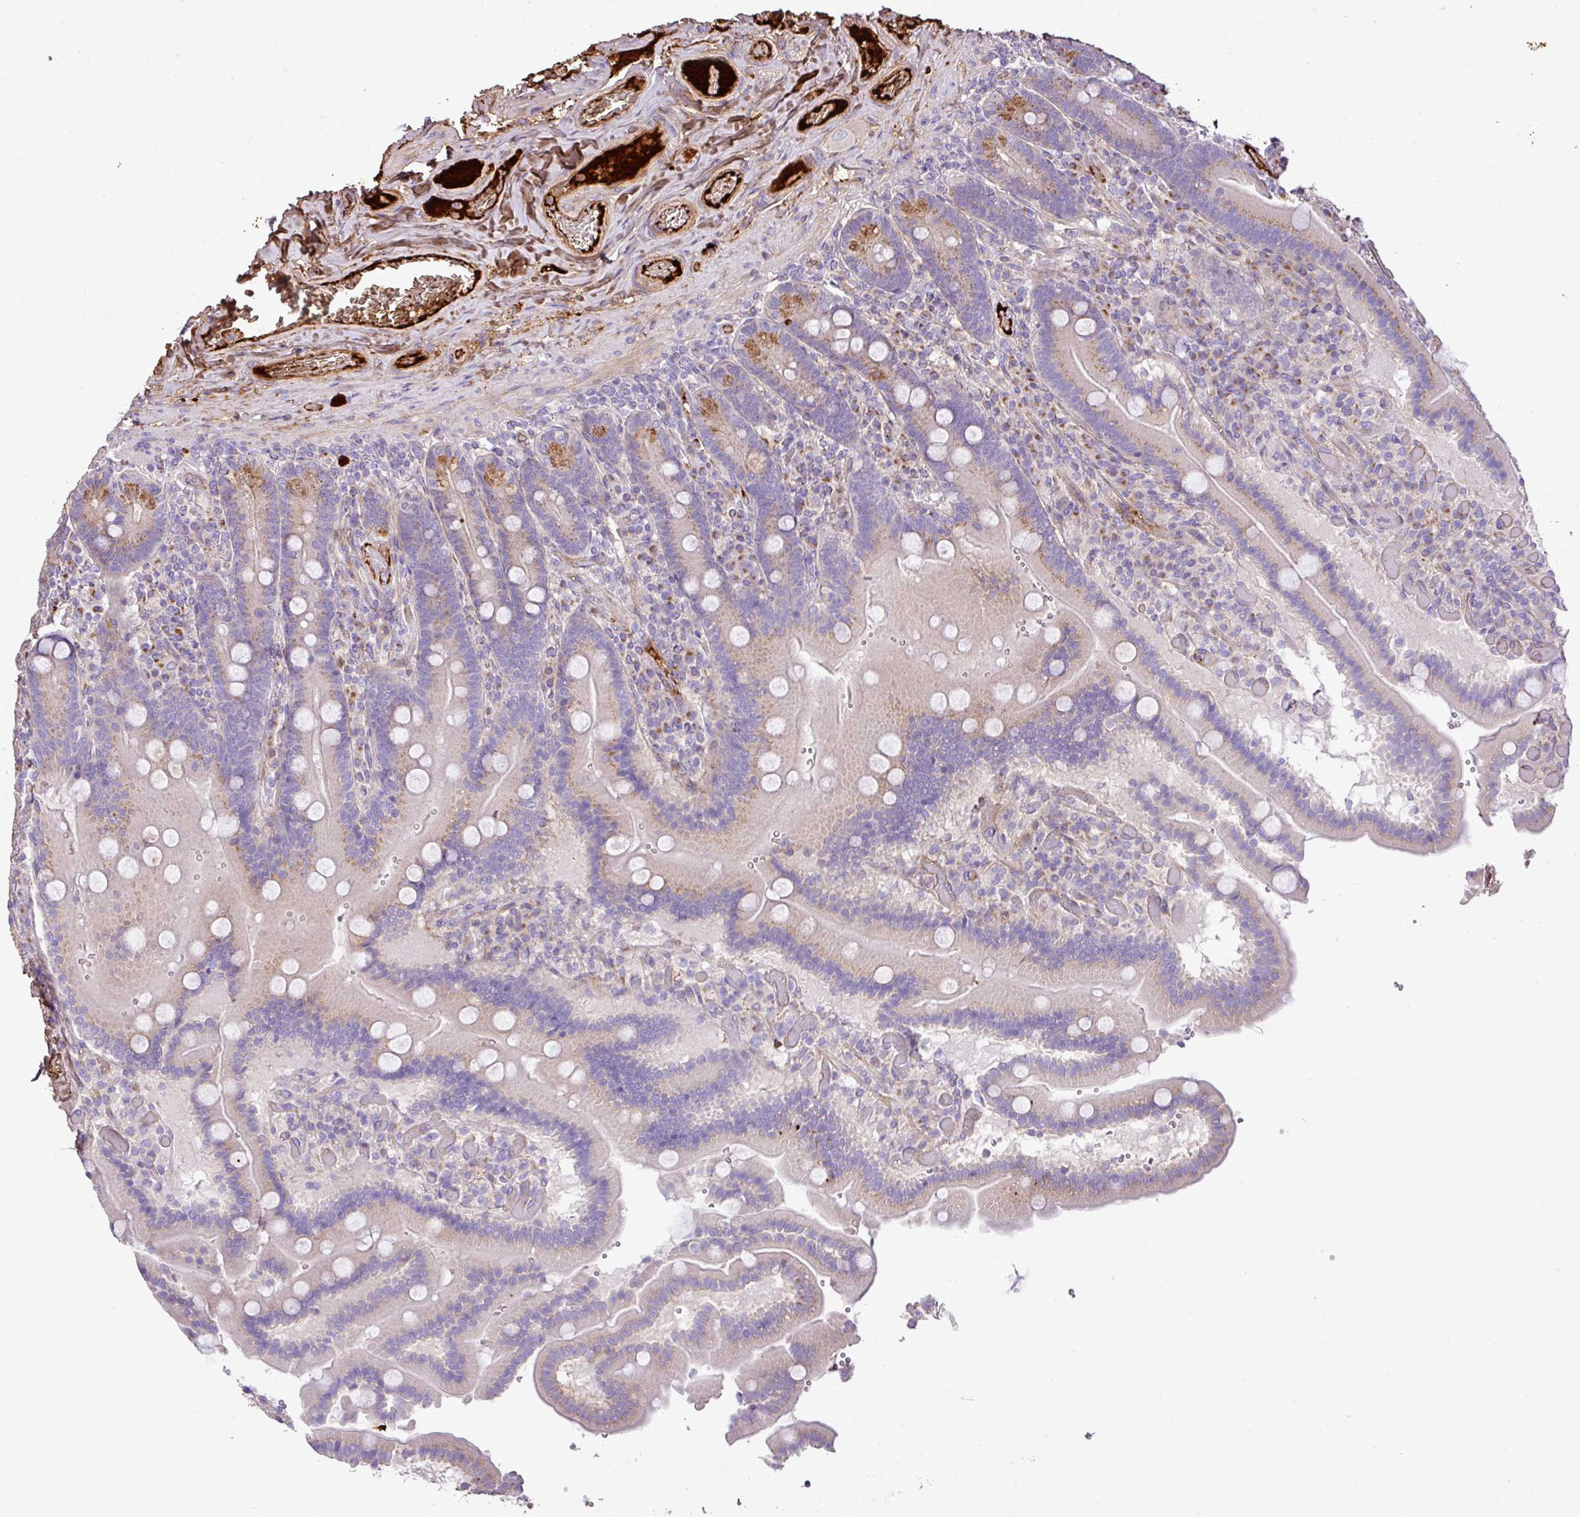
{"staining": {"intensity": "moderate", "quantity": "<25%", "location": "cytoplasmic/membranous"}, "tissue": "duodenum", "cell_type": "Glandular cells", "image_type": "normal", "snomed": [{"axis": "morphology", "description": "Normal tissue, NOS"}, {"axis": "topography", "description": "Duodenum"}], "caption": "The photomicrograph exhibits staining of unremarkable duodenum, revealing moderate cytoplasmic/membranous protein staining (brown color) within glandular cells.", "gene": "CTXN2", "patient": {"sex": "female", "age": 62}}